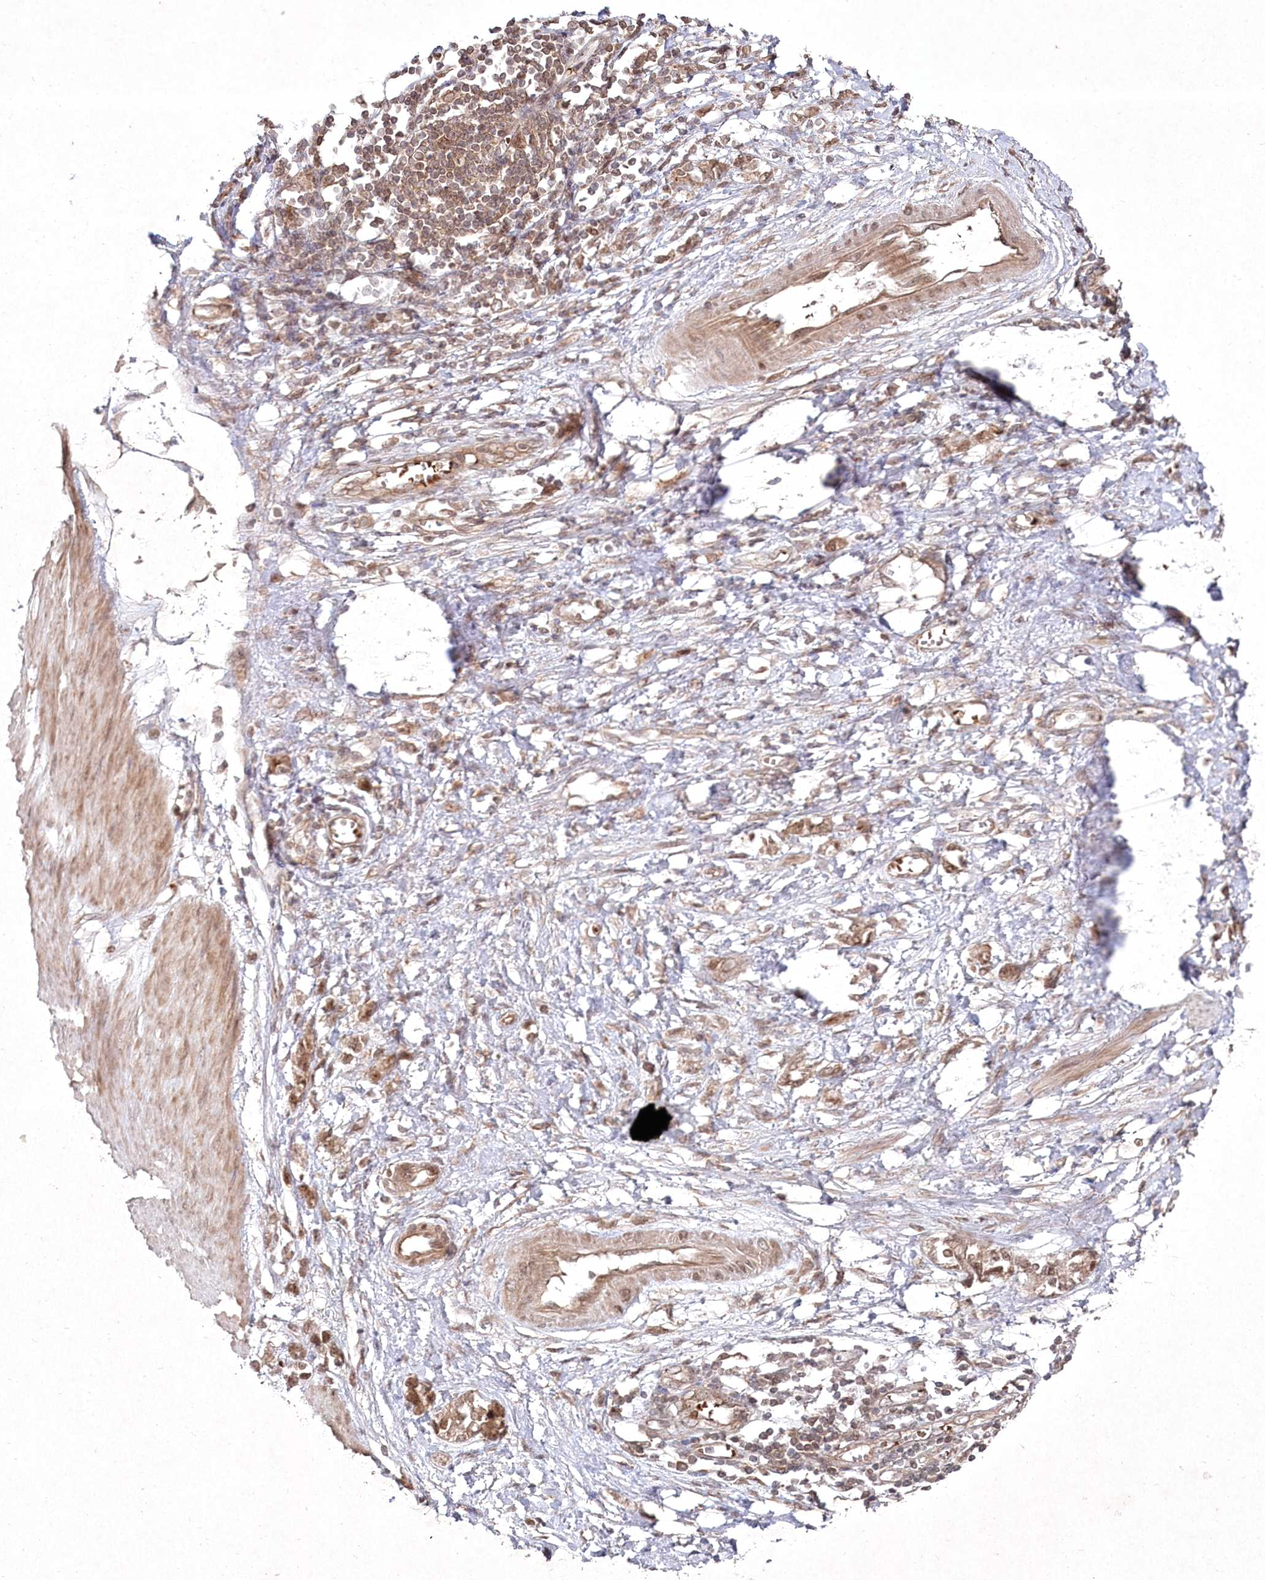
{"staining": {"intensity": "moderate", "quantity": ">75%", "location": "cytoplasmic/membranous,nuclear"}, "tissue": "stomach cancer", "cell_type": "Tumor cells", "image_type": "cancer", "snomed": [{"axis": "morphology", "description": "Adenocarcinoma, NOS"}, {"axis": "topography", "description": "Stomach"}], "caption": "Approximately >75% of tumor cells in stomach cancer show moderate cytoplasmic/membranous and nuclear protein expression as visualized by brown immunohistochemical staining.", "gene": "FBXL17", "patient": {"sex": "female", "age": 76}}